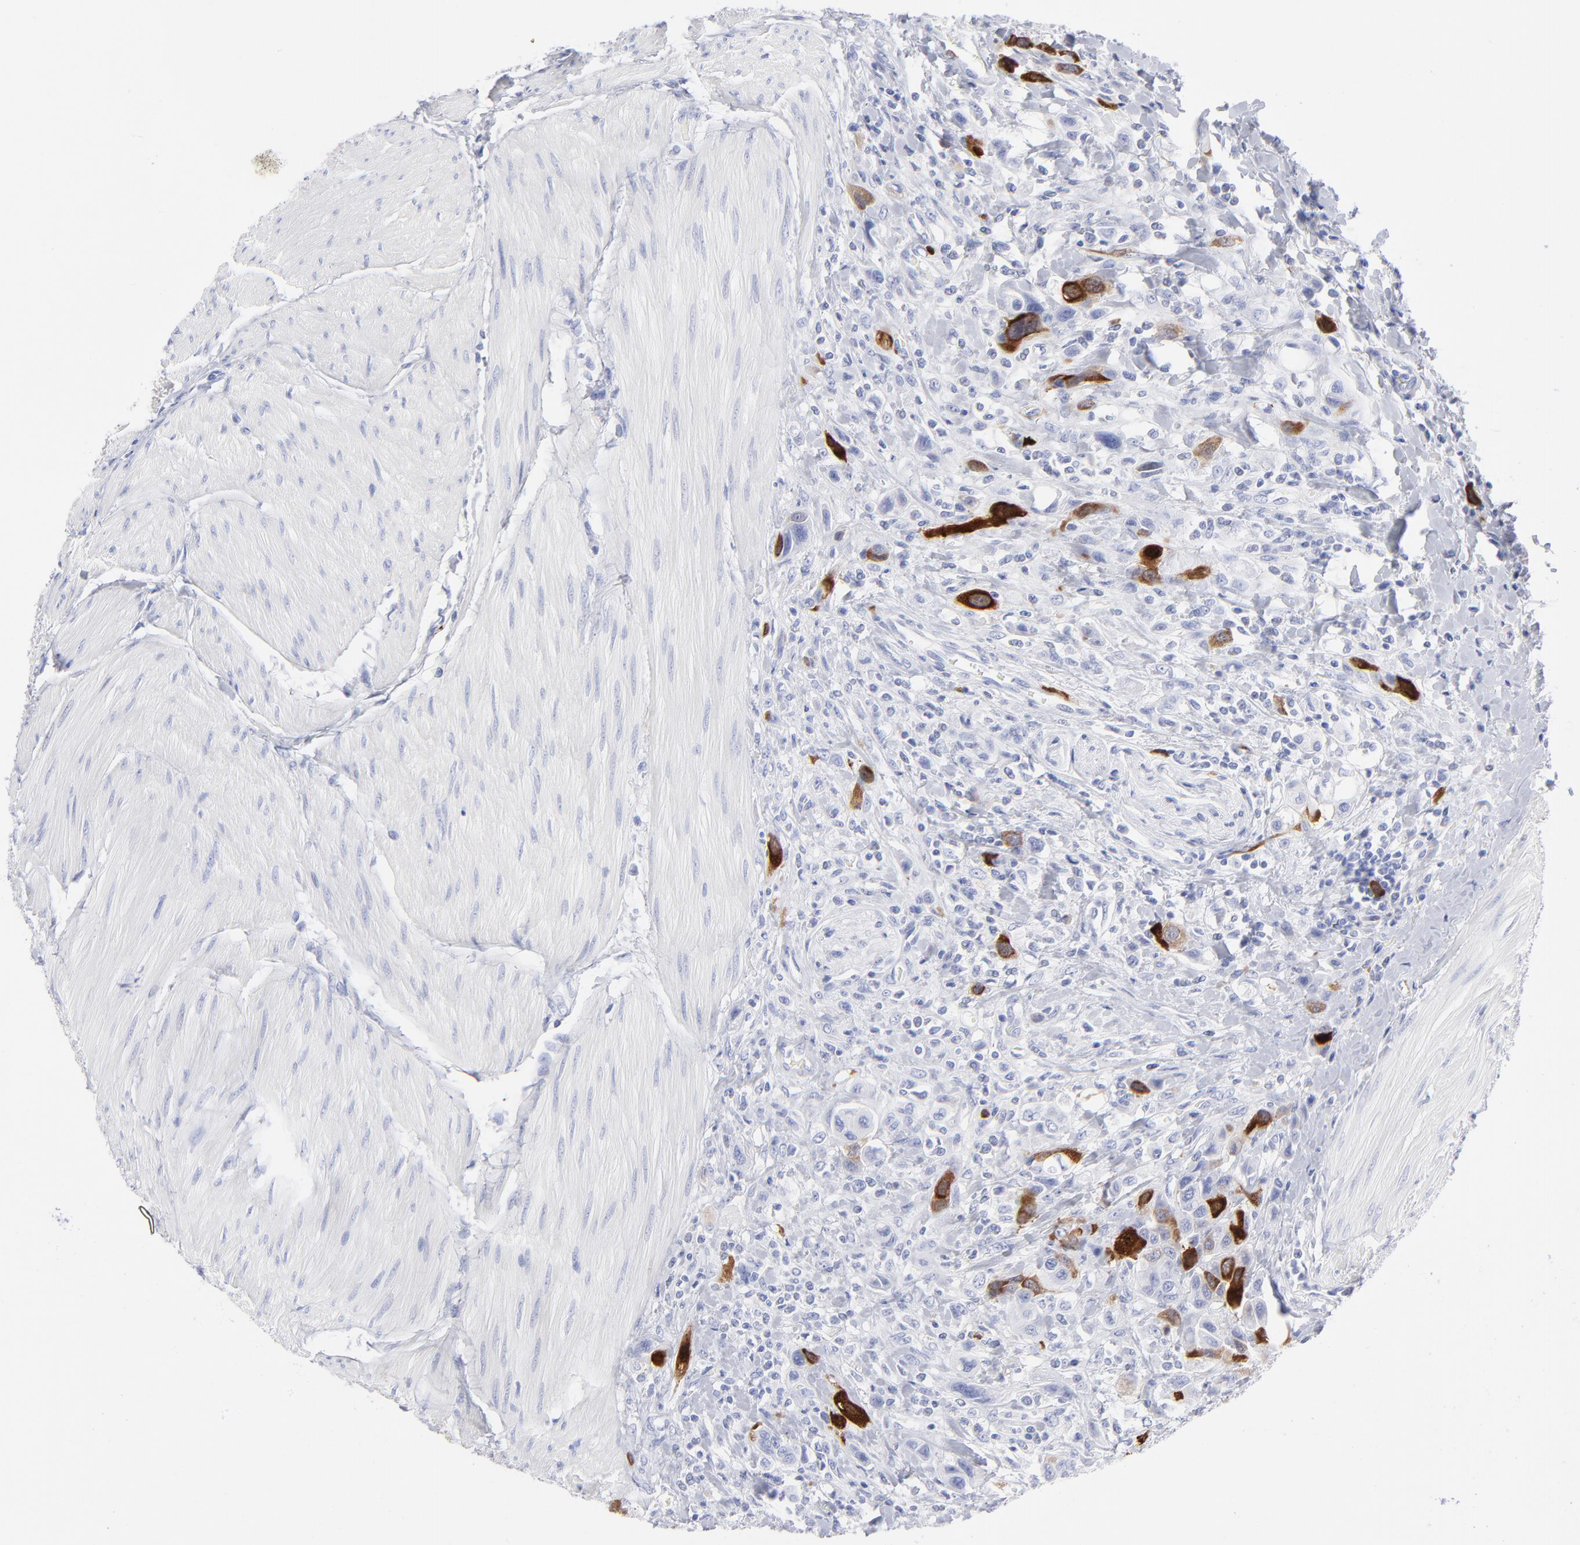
{"staining": {"intensity": "strong", "quantity": "<25%", "location": "cytoplasmic/membranous"}, "tissue": "urothelial cancer", "cell_type": "Tumor cells", "image_type": "cancer", "snomed": [{"axis": "morphology", "description": "Urothelial carcinoma, High grade"}, {"axis": "topography", "description": "Urinary bladder"}], "caption": "Urothelial cancer tissue reveals strong cytoplasmic/membranous staining in about <25% of tumor cells, visualized by immunohistochemistry. The staining was performed using DAB to visualize the protein expression in brown, while the nuclei were stained in blue with hematoxylin (Magnification: 20x).", "gene": "CCNB1", "patient": {"sex": "male", "age": 50}}